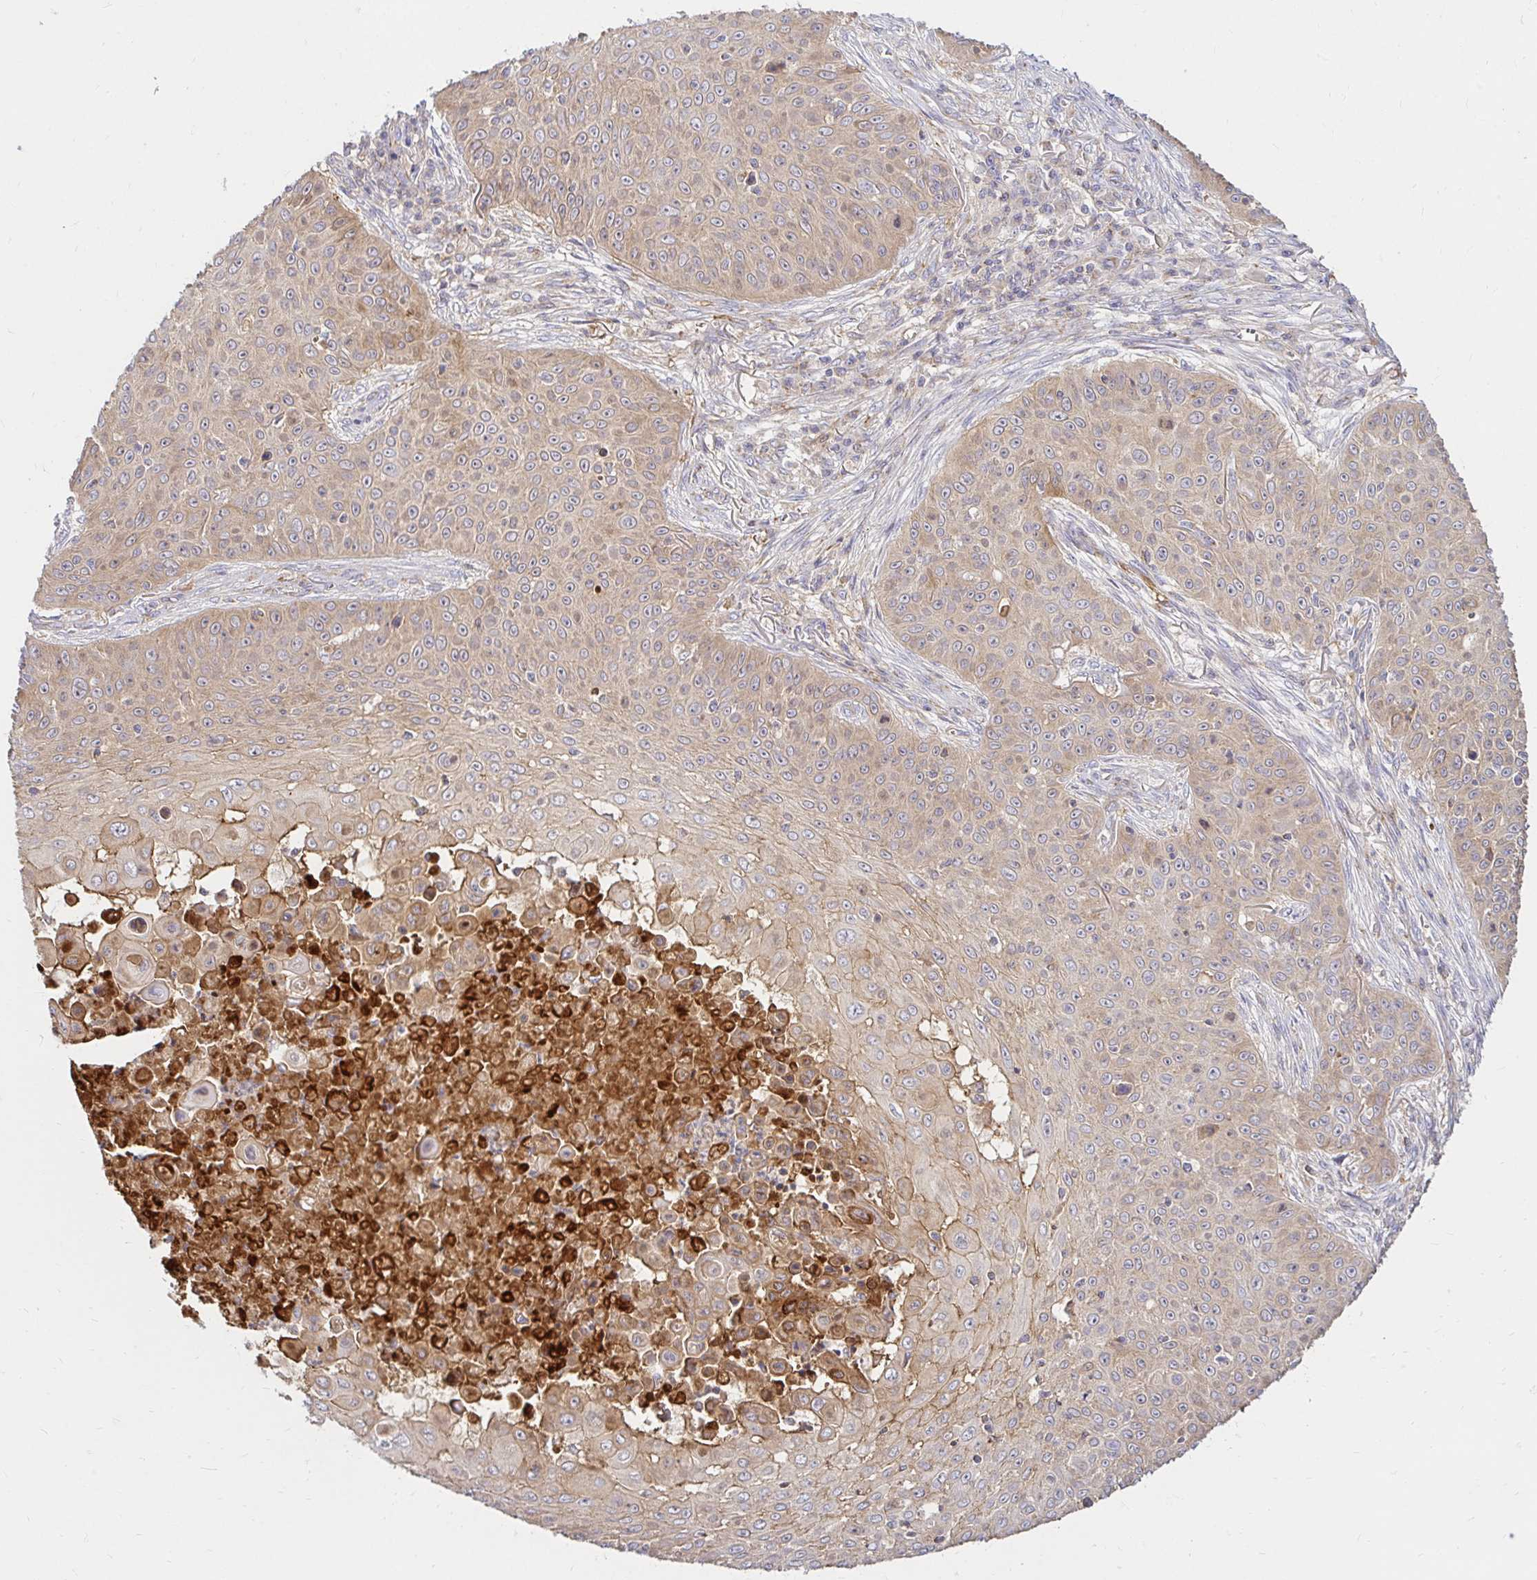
{"staining": {"intensity": "weak", "quantity": "25%-75%", "location": "cytoplasmic/membranous"}, "tissue": "skin cancer", "cell_type": "Tumor cells", "image_type": "cancer", "snomed": [{"axis": "morphology", "description": "Squamous cell carcinoma, NOS"}, {"axis": "topography", "description": "Skin"}], "caption": "Immunohistochemistry (DAB) staining of human skin squamous cell carcinoma reveals weak cytoplasmic/membranous protein positivity in approximately 25%-75% of tumor cells.", "gene": "ITGA2", "patient": {"sex": "male", "age": 82}}